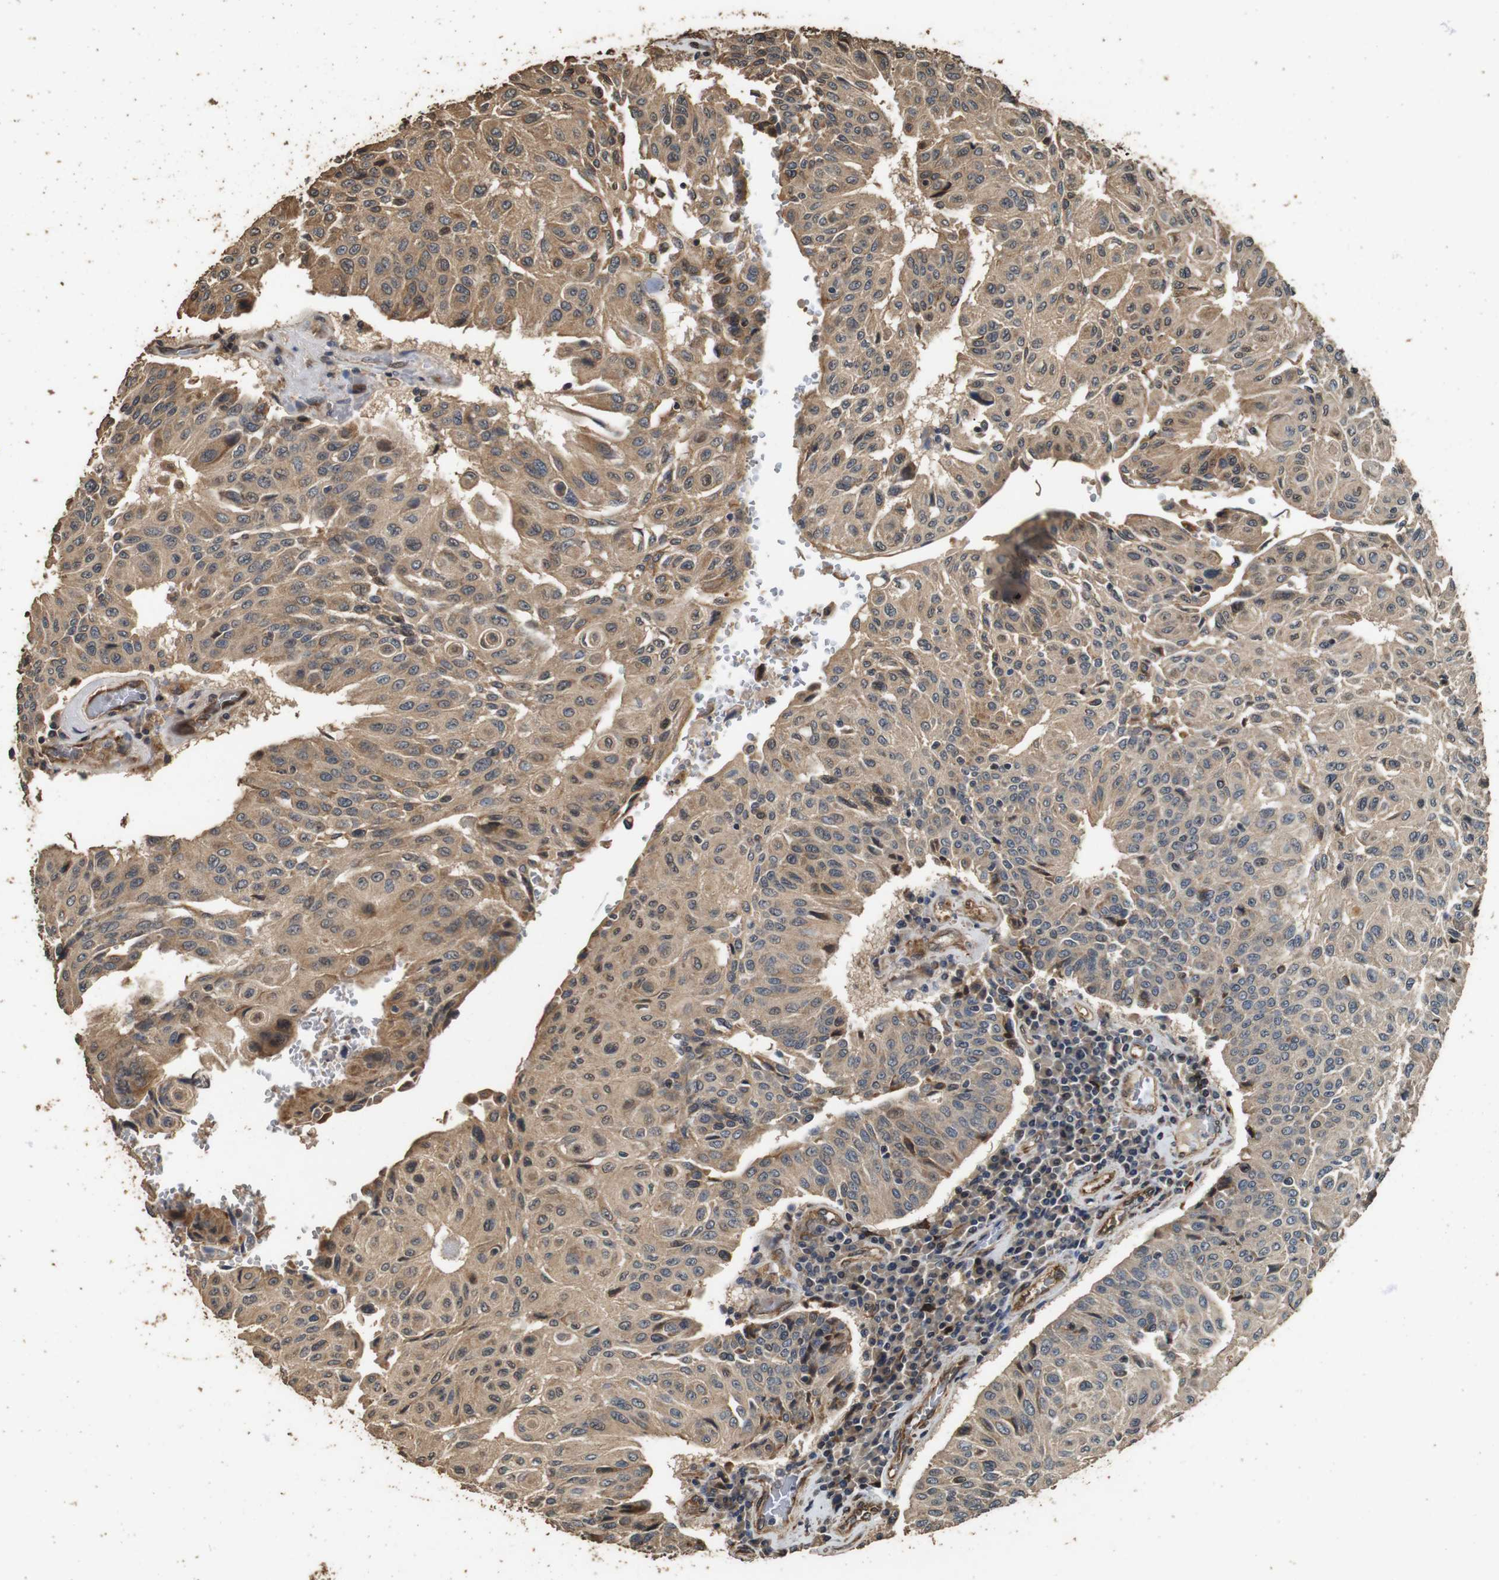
{"staining": {"intensity": "moderate", "quantity": ">75%", "location": "cytoplasmic/membranous,nuclear"}, "tissue": "urothelial cancer", "cell_type": "Tumor cells", "image_type": "cancer", "snomed": [{"axis": "morphology", "description": "Urothelial carcinoma, High grade"}, {"axis": "topography", "description": "Urinary bladder"}], "caption": "Immunohistochemical staining of human urothelial cancer demonstrates medium levels of moderate cytoplasmic/membranous and nuclear positivity in approximately >75% of tumor cells.", "gene": "CNPY4", "patient": {"sex": "male", "age": 66}}